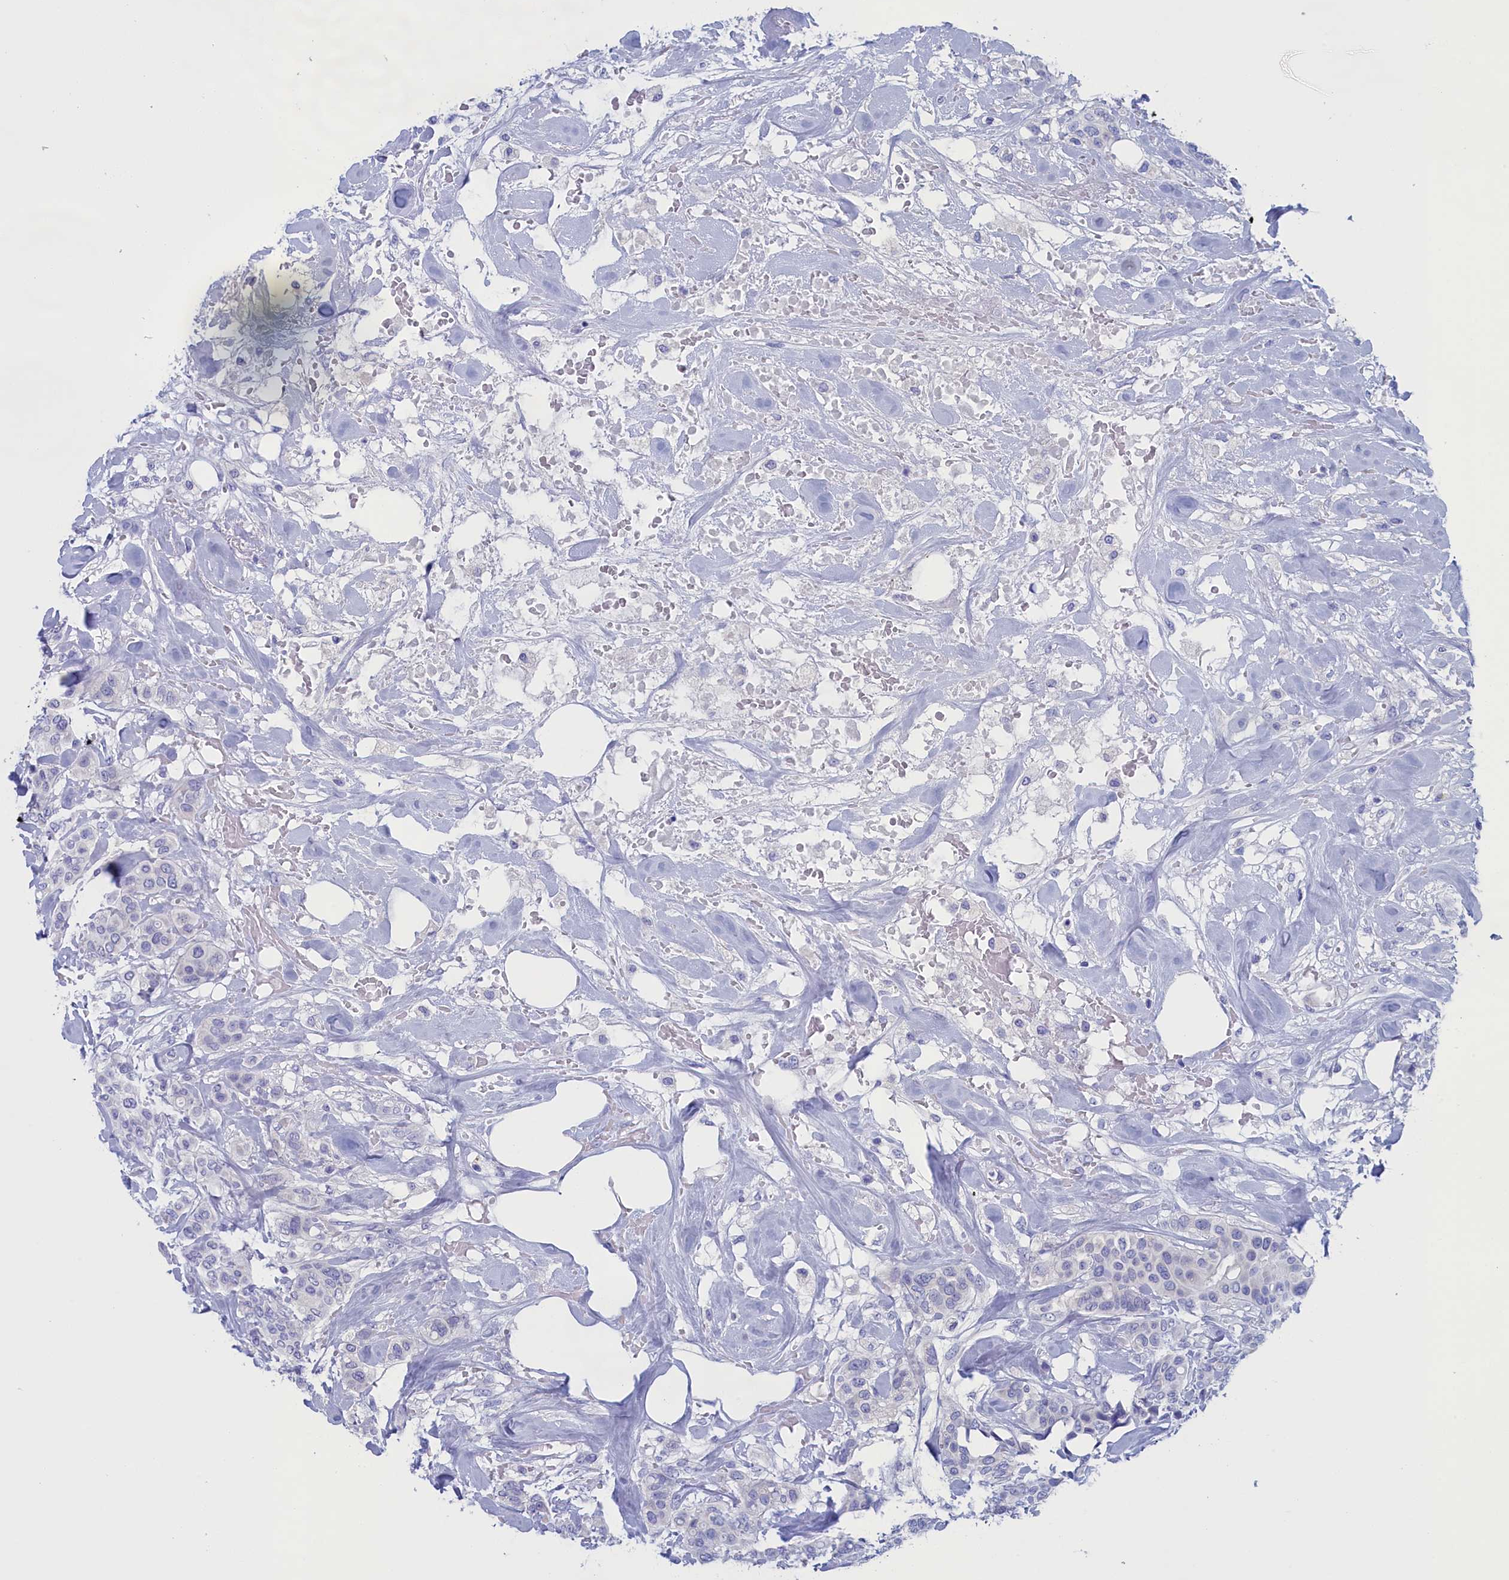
{"staining": {"intensity": "negative", "quantity": "none", "location": "none"}, "tissue": "breast cancer", "cell_type": "Tumor cells", "image_type": "cancer", "snomed": [{"axis": "morphology", "description": "Lobular carcinoma"}, {"axis": "topography", "description": "Breast"}], "caption": "This micrograph is of breast cancer stained with immunohistochemistry to label a protein in brown with the nuclei are counter-stained blue. There is no positivity in tumor cells.", "gene": "ANKRD2", "patient": {"sex": "female", "age": 51}}